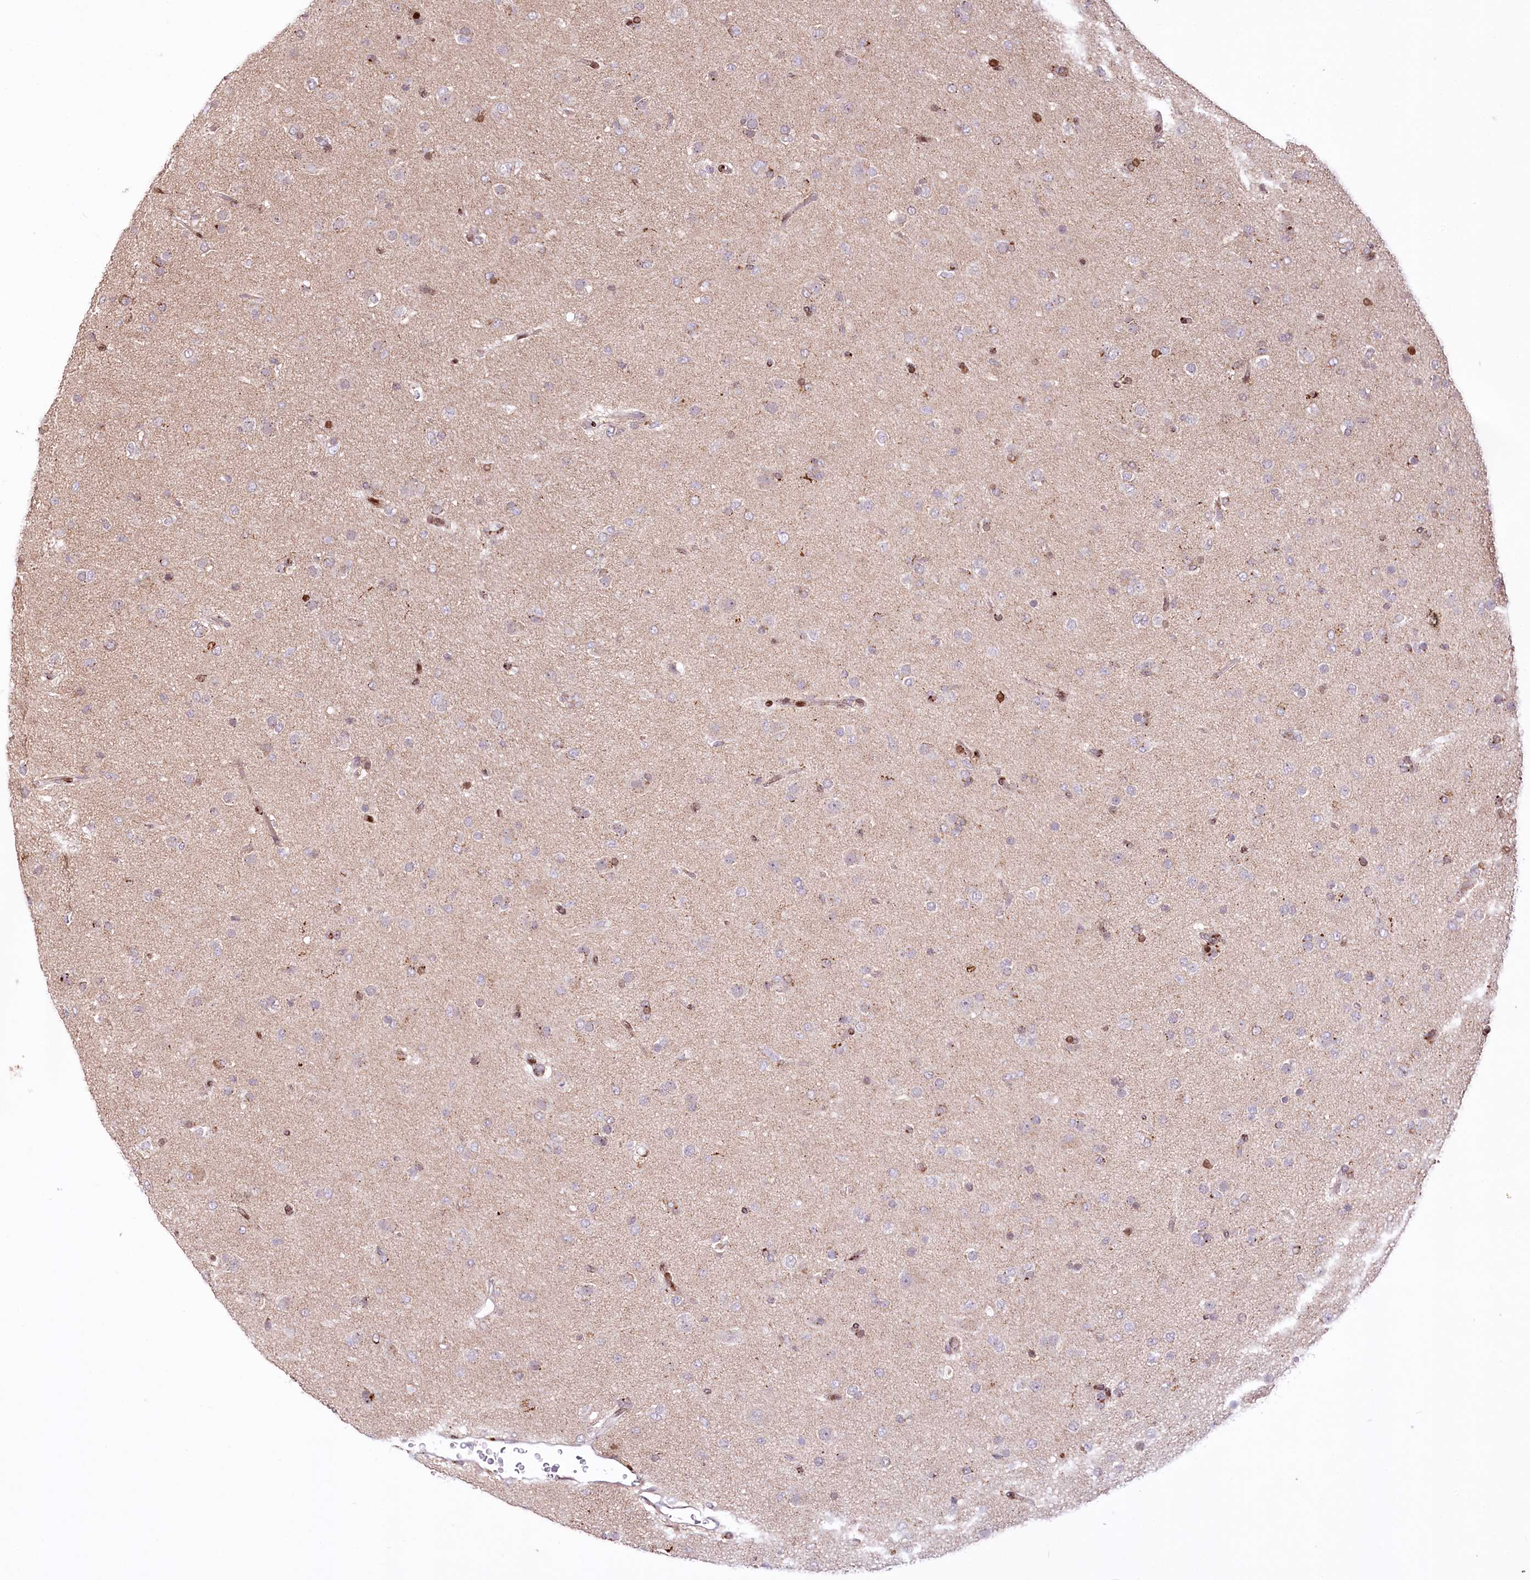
{"staining": {"intensity": "negative", "quantity": "none", "location": "none"}, "tissue": "glioma", "cell_type": "Tumor cells", "image_type": "cancer", "snomed": [{"axis": "morphology", "description": "Glioma, malignant, Low grade"}, {"axis": "topography", "description": "Brain"}], "caption": "DAB immunohistochemical staining of glioma reveals no significant expression in tumor cells.", "gene": "ZFYVE27", "patient": {"sex": "male", "age": 65}}